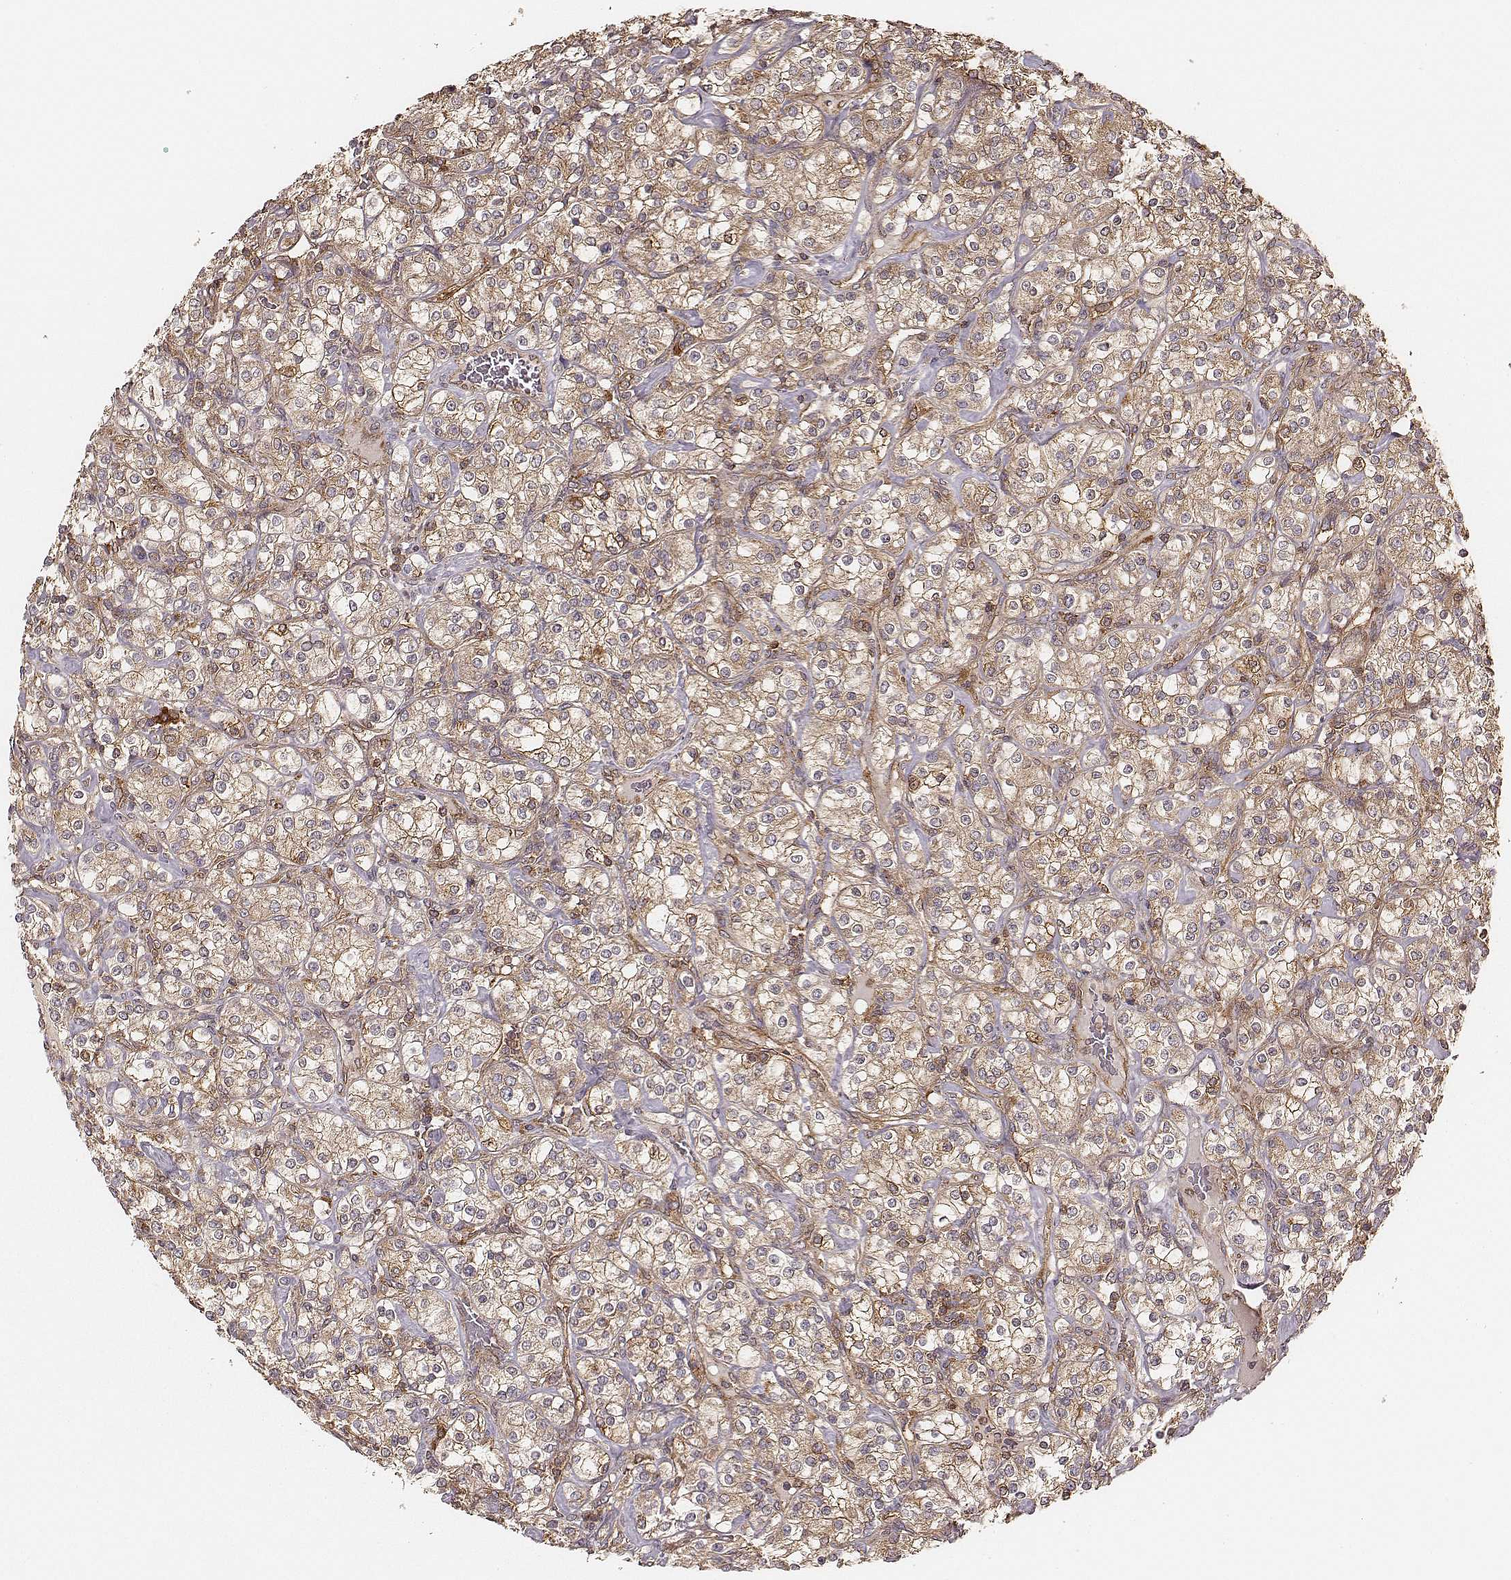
{"staining": {"intensity": "moderate", "quantity": ">75%", "location": "cytoplasmic/membranous"}, "tissue": "renal cancer", "cell_type": "Tumor cells", "image_type": "cancer", "snomed": [{"axis": "morphology", "description": "Adenocarcinoma, NOS"}, {"axis": "topography", "description": "Kidney"}], "caption": "A medium amount of moderate cytoplasmic/membranous expression is appreciated in about >75% of tumor cells in renal cancer tissue.", "gene": "CARS1", "patient": {"sex": "male", "age": 77}}